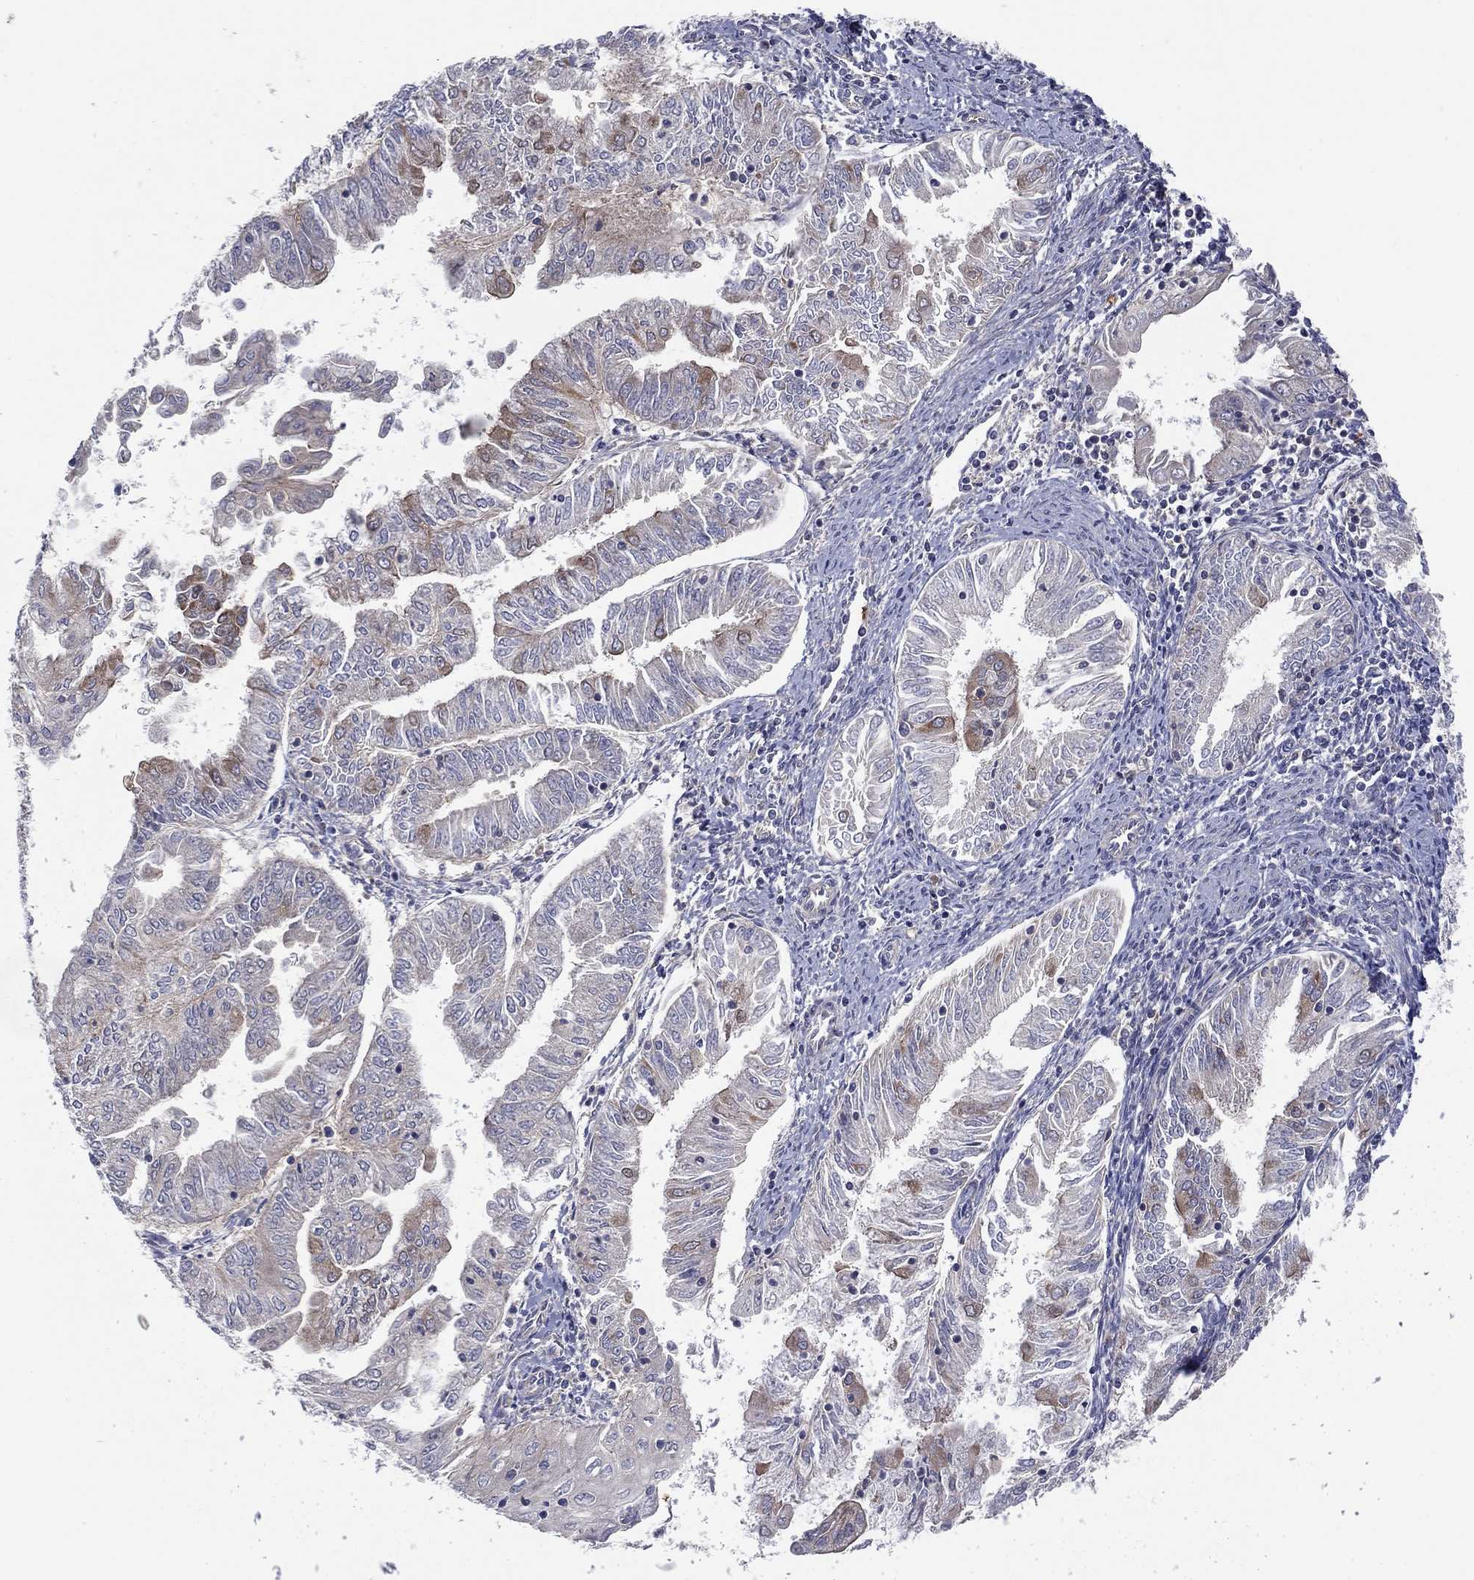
{"staining": {"intensity": "strong", "quantity": "<25%", "location": "cytoplasmic/membranous"}, "tissue": "endometrial cancer", "cell_type": "Tumor cells", "image_type": "cancer", "snomed": [{"axis": "morphology", "description": "Adenocarcinoma, NOS"}, {"axis": "topography", "description": "Endometrium"}], "caption": "There is medium levels of strong cytoplasmic/membranous staining in tumor cells of endometrial cancer, as demonstrated by immunohistochemical staining (brown color).", "gene": "RNF123", "patient": {"sex": "female", "age": 56}}